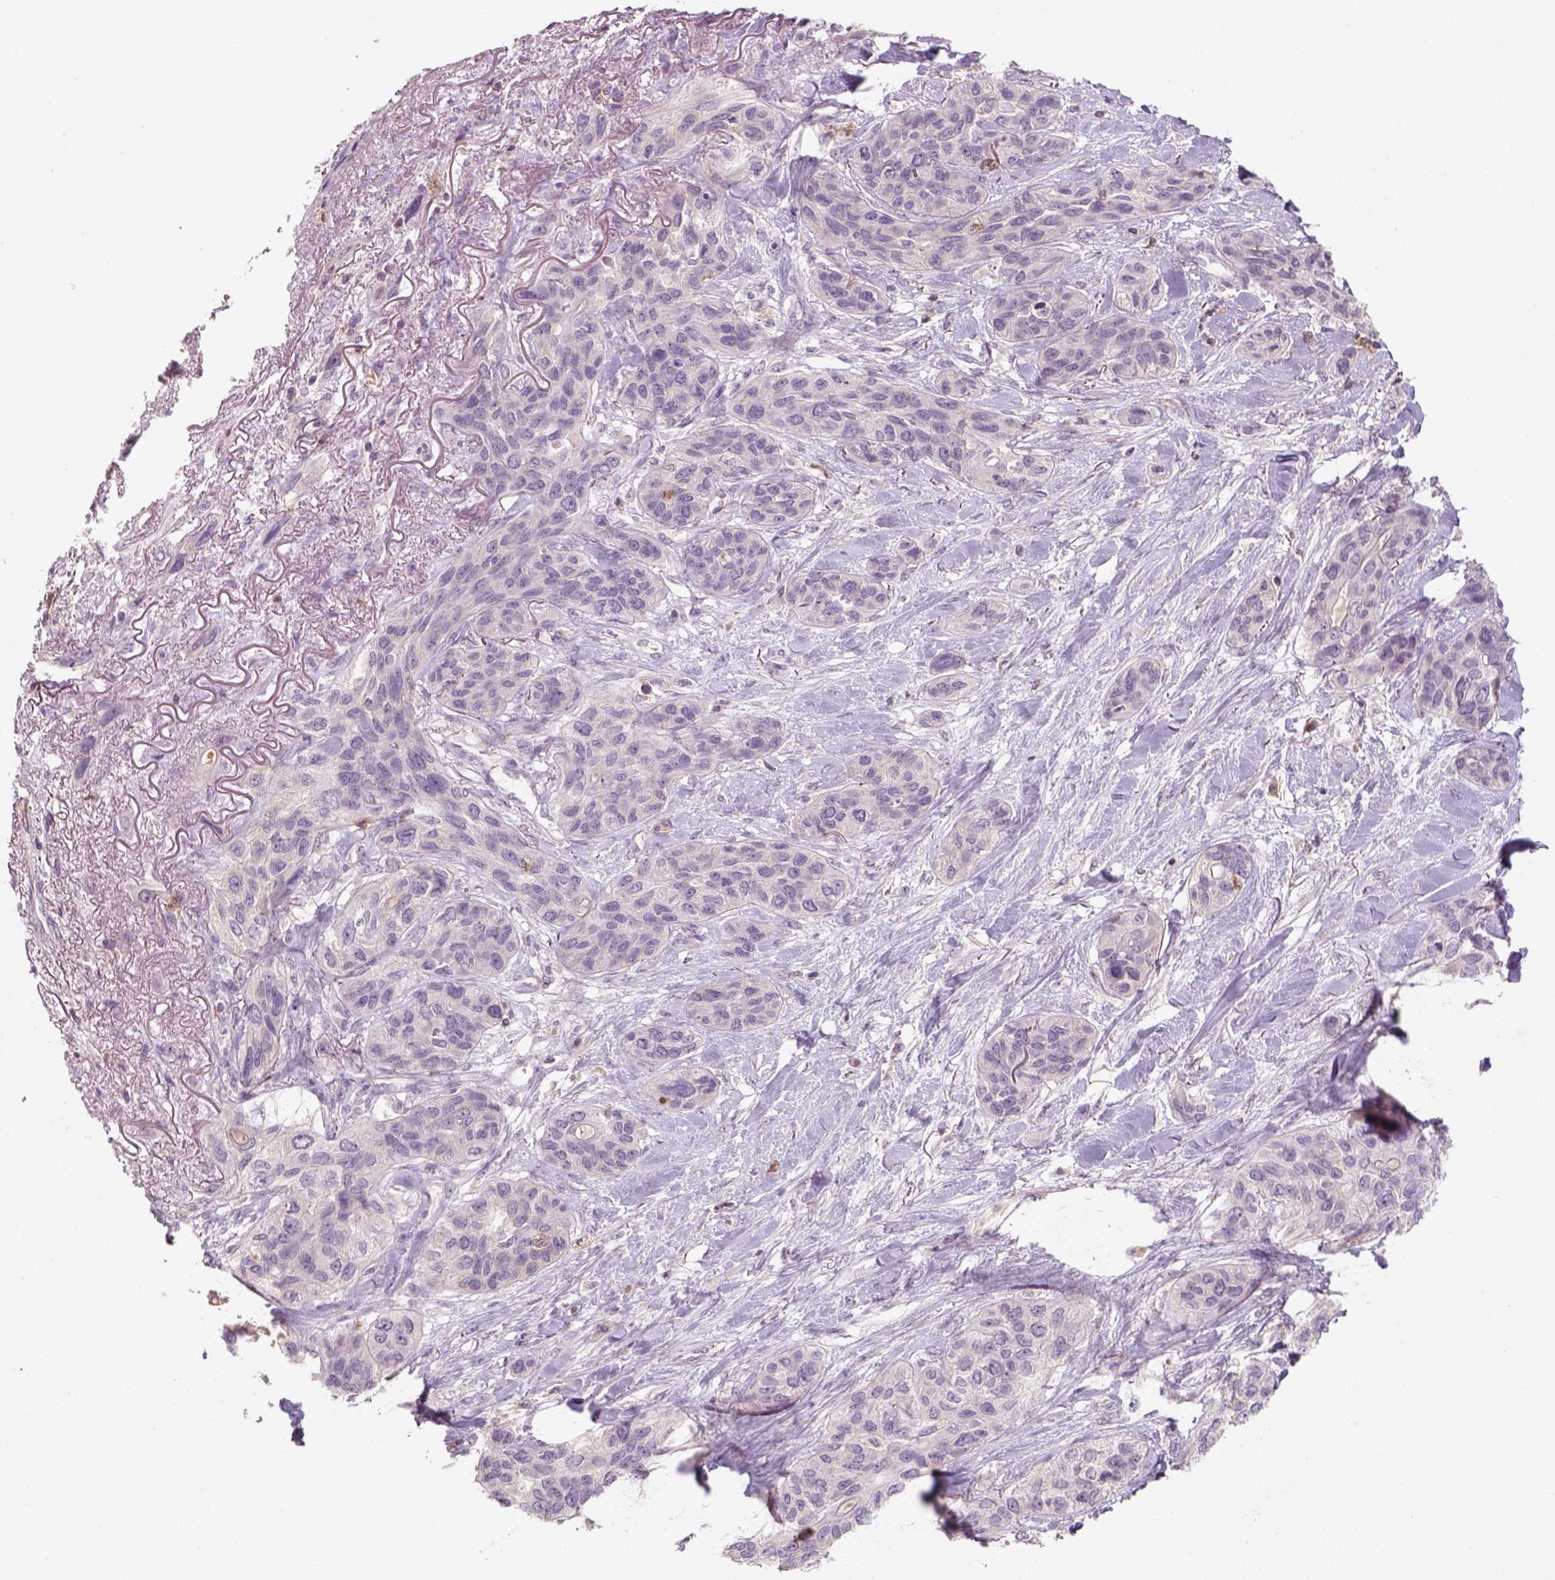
{"staining": {"intensity": "negative", "quantity": "none", "location": "none"}, "tissue": "lung cancer", "cell_type": "Tumor cells", "image_type": "cancer", "snomed": [{"axis": "morphology", "description": "Squamous cell carcinoma, NOS"}, {"axis": "topography", "description": "Lung"}], "caption": "DAB immunohistochemical staining of human lung cancer (squamous cell carcinoma) exhibits no significant positivity in tumor cells.", "gene": "AQP9", "patient": {"sex": "female", "age": 70}}